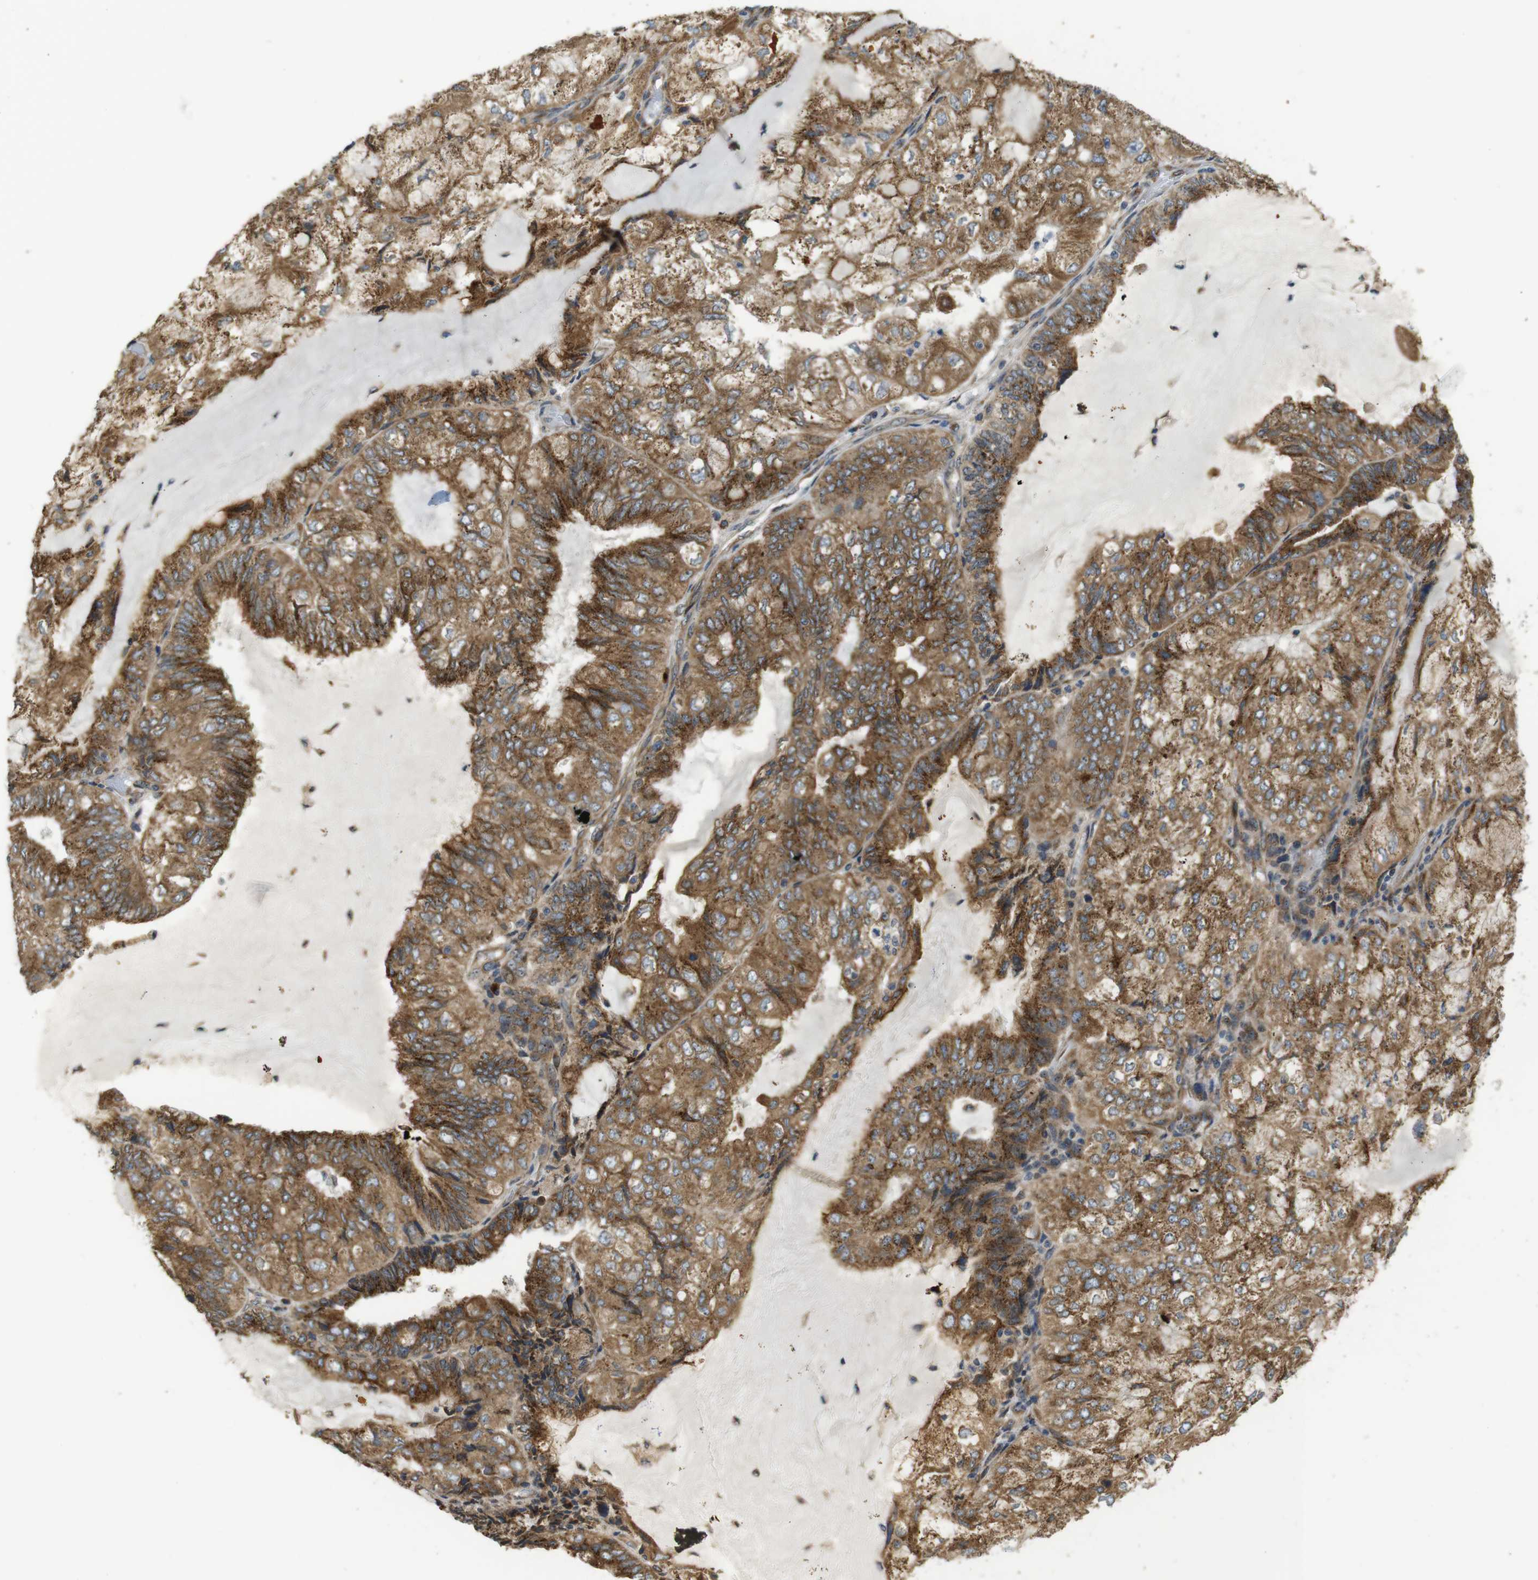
{"staining": {"intensity": "moderate", "quantity": ">75%", "location": "cytoplasmic/membranous"}, "tissue": "endometrial cancer", "cell_type": "Tumor cells", "image_type": "cancer", "snomed": [{"axis": "morphology", "description": "Adenocarcinoma, NOS"}, {"axis": "topography", "description": "Endometrium"}], "caption": "Protein positivity by immunohistochemistry demonstrates moderate cytoplasmic/membranous expression in approximately >75% of tumor cells in adenocarcinoma (endometrial).", "gene": "TMEM143", "patient": {"sex": "female", "age": 81}}